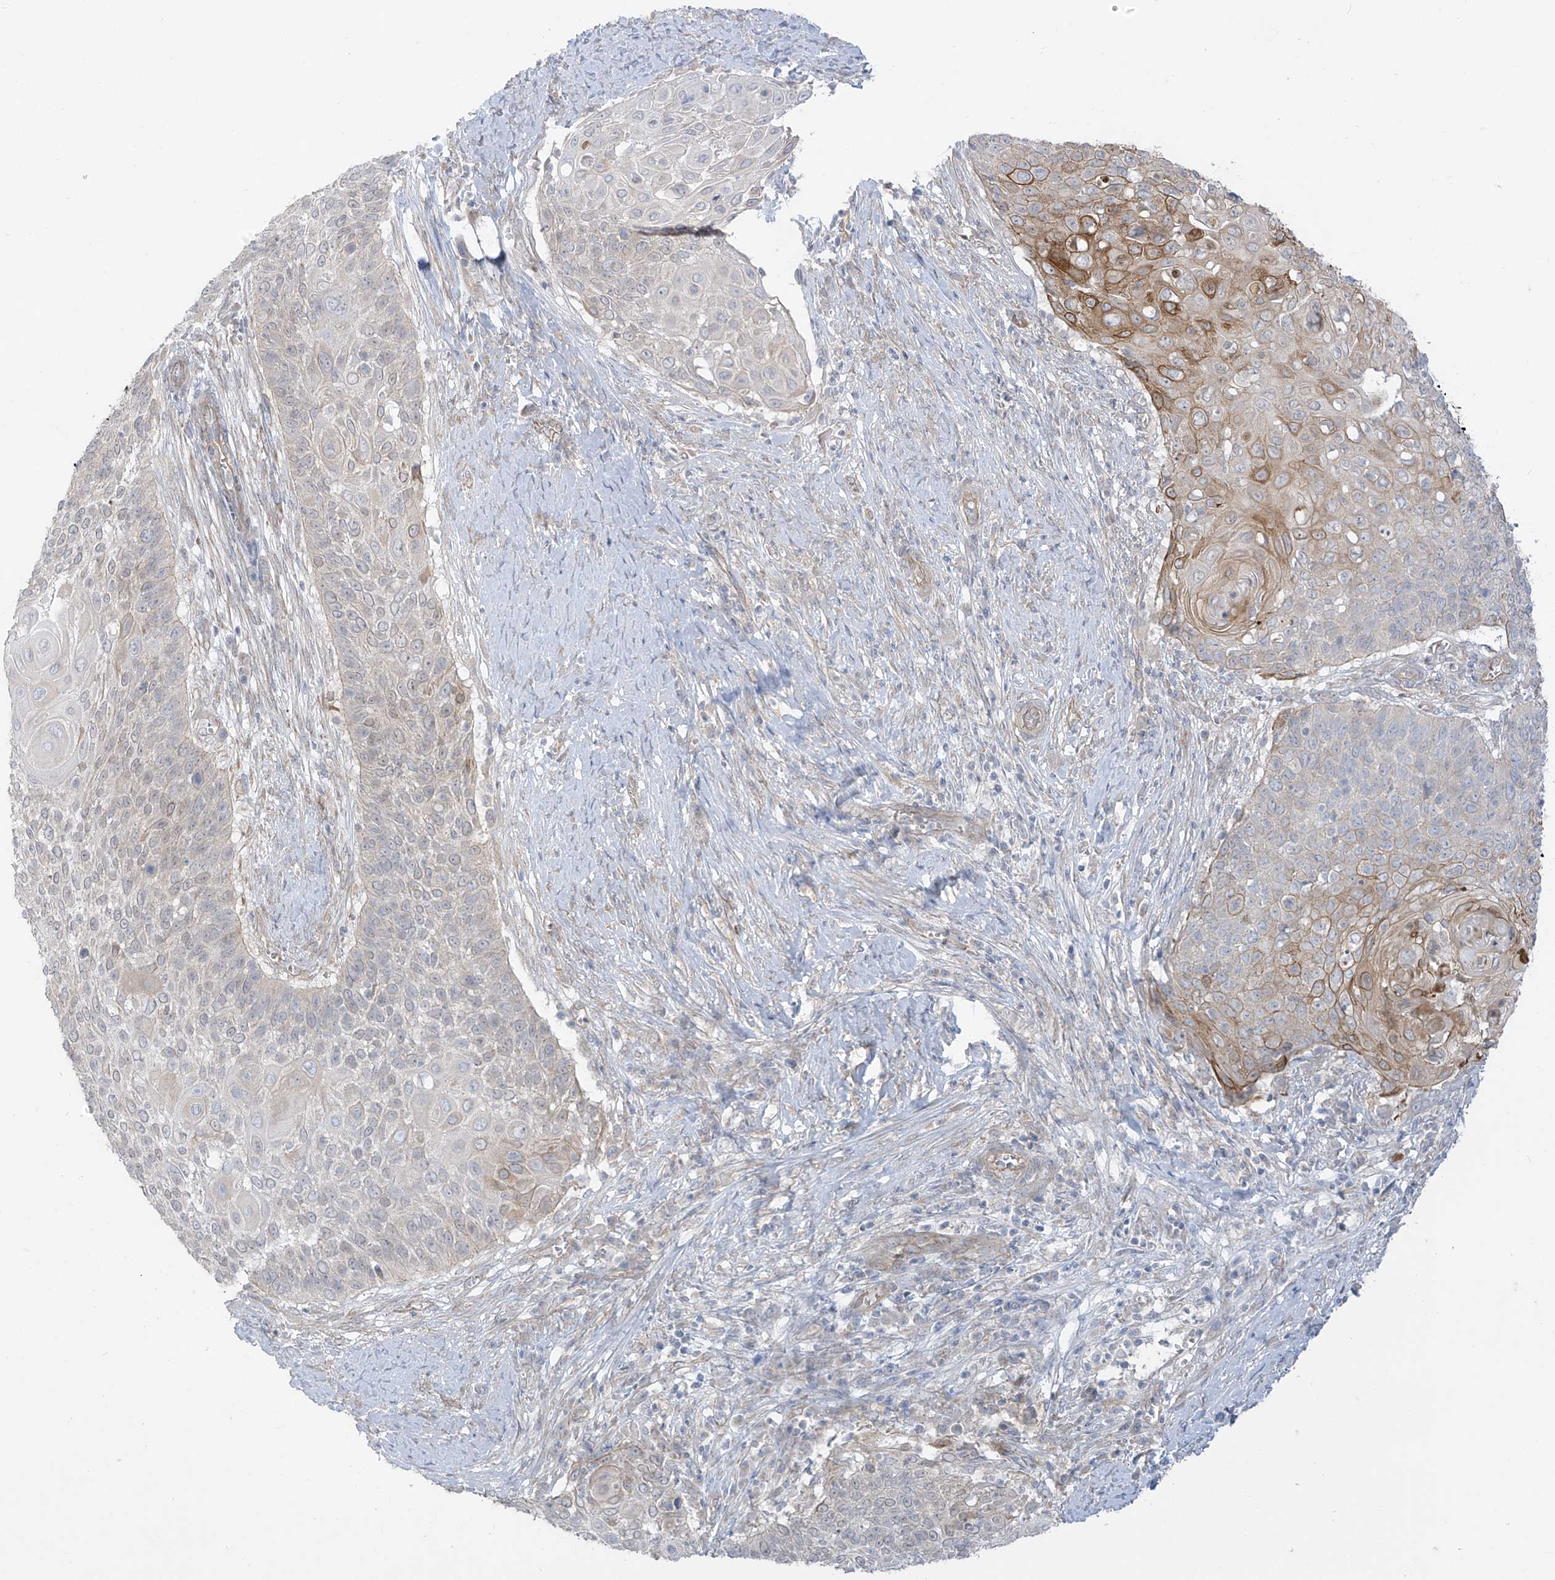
{"staining": {"intensity": "moderate", "quantity": "25%-75%", "location": "cytoplasmic/membranous"}, "tissue": "cervical cancer", "cell_type": "Tumor cells", "image_type": "cancer", "snomed": [{"axis": "morphology", "description": "Squamous cell carcinoma, NOS"}, {"axis": "topography", "description": "Cervix"}], "caption": "This is a micrograph of IHC staining of cervical squamous cell carcinoma, which shows moderate expression in the cytoplasmic/membranous of tumor cells.", "gene": "EIPR1", "patient": {"sex": "female", "age": 39}}